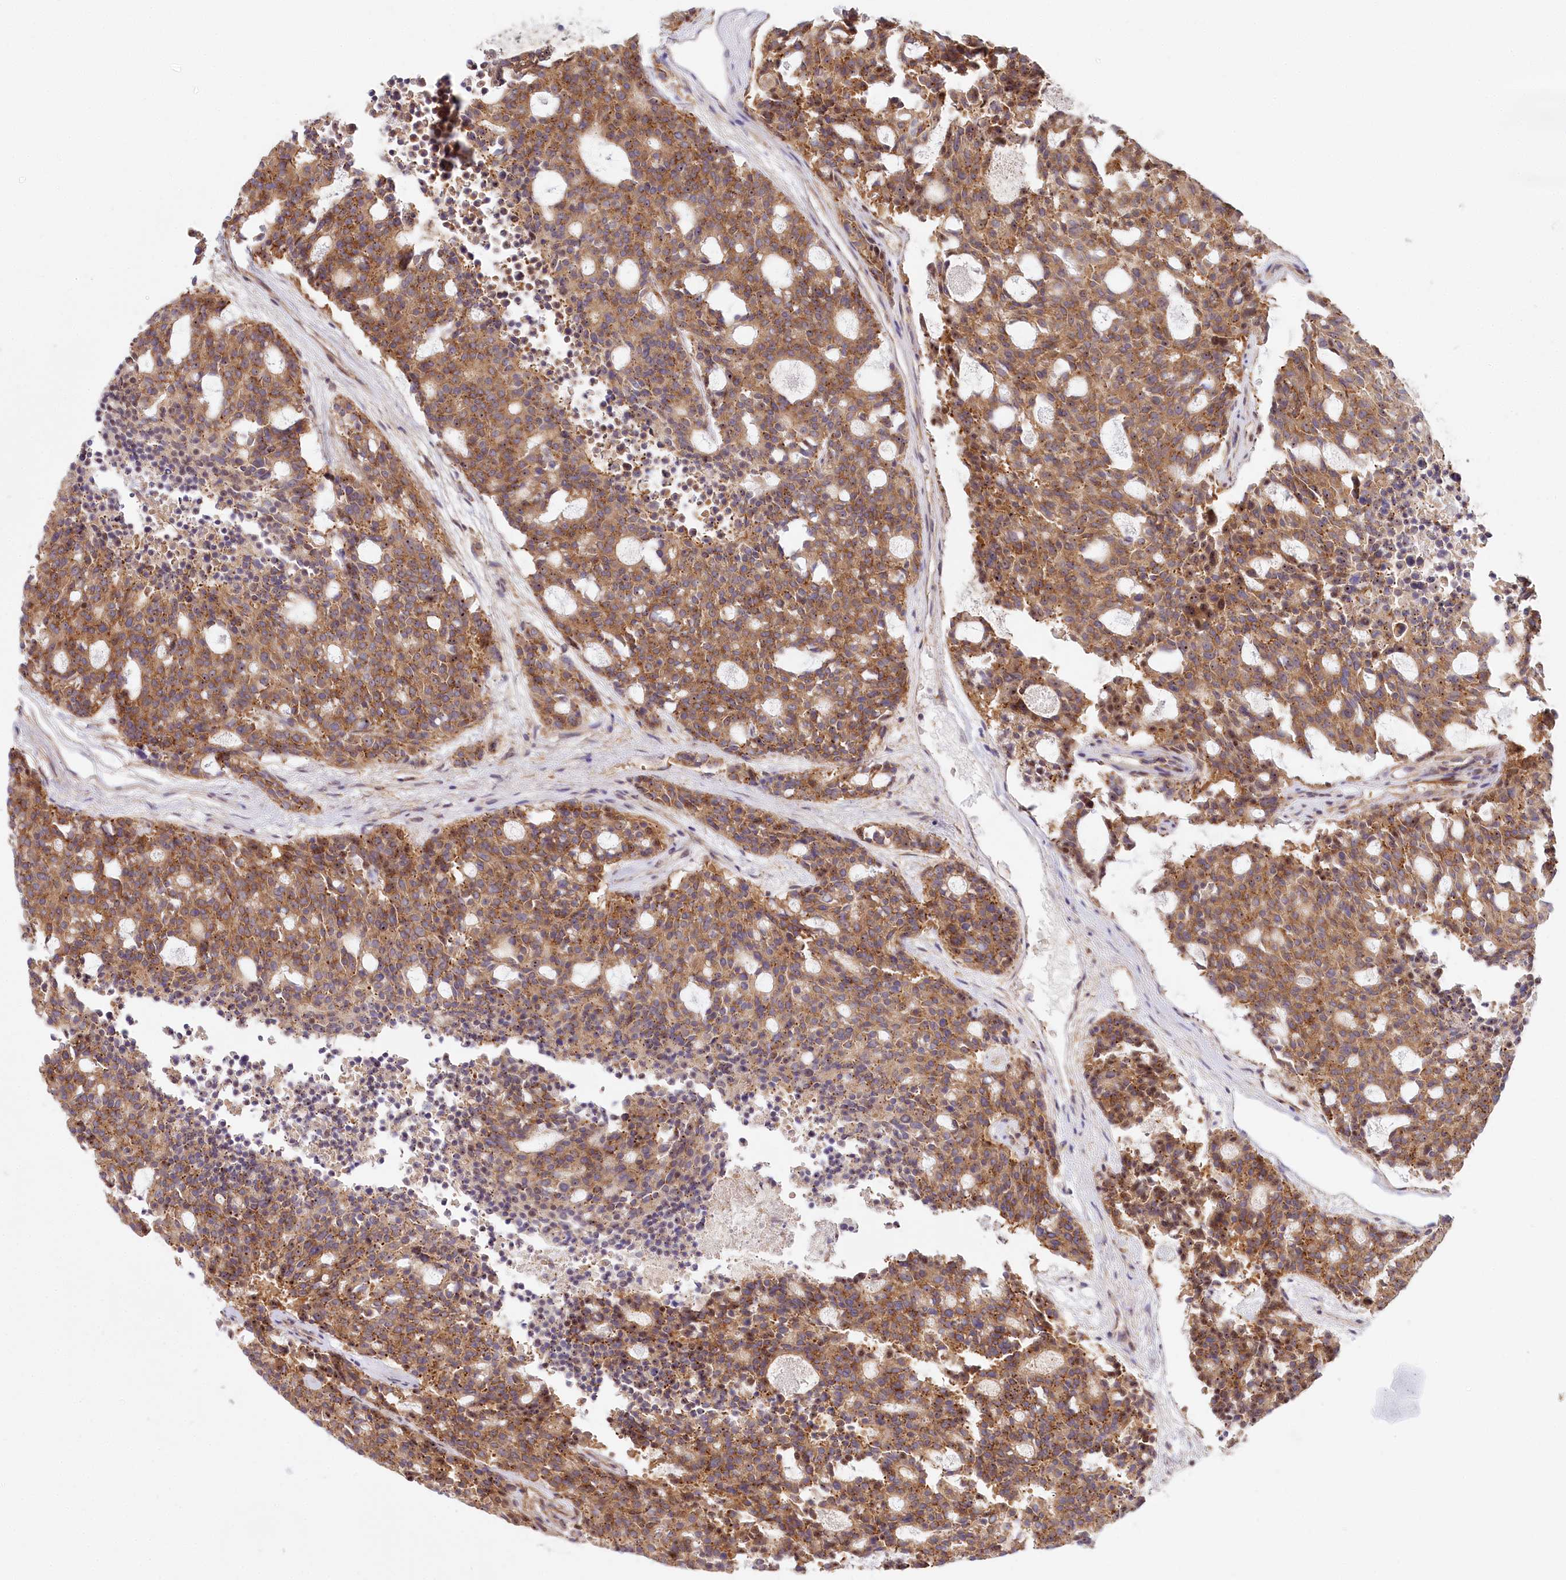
{"staining": {"intensity": "moderate", "quantity": ">75%", "location": "cytoplasmic/membranous"}, "tissue": "carcinoid", "cell_type": "Tumor cells", "image_type": "cancer", "snomed": [{"axis": "morphology", "description": "Carcinoid, malignant, NOS"}, {"axis": "topography", "description": "Pancreas"}], "caption": "This micrograph exhibits immunohistochemistry staining of human carcinoid, with medium moderate cytoplasmic/membranous expression in approximately >75% of tumor cells.", "gene": "TUBGCP2", "patient": {"sex": "female", "age": 54}}